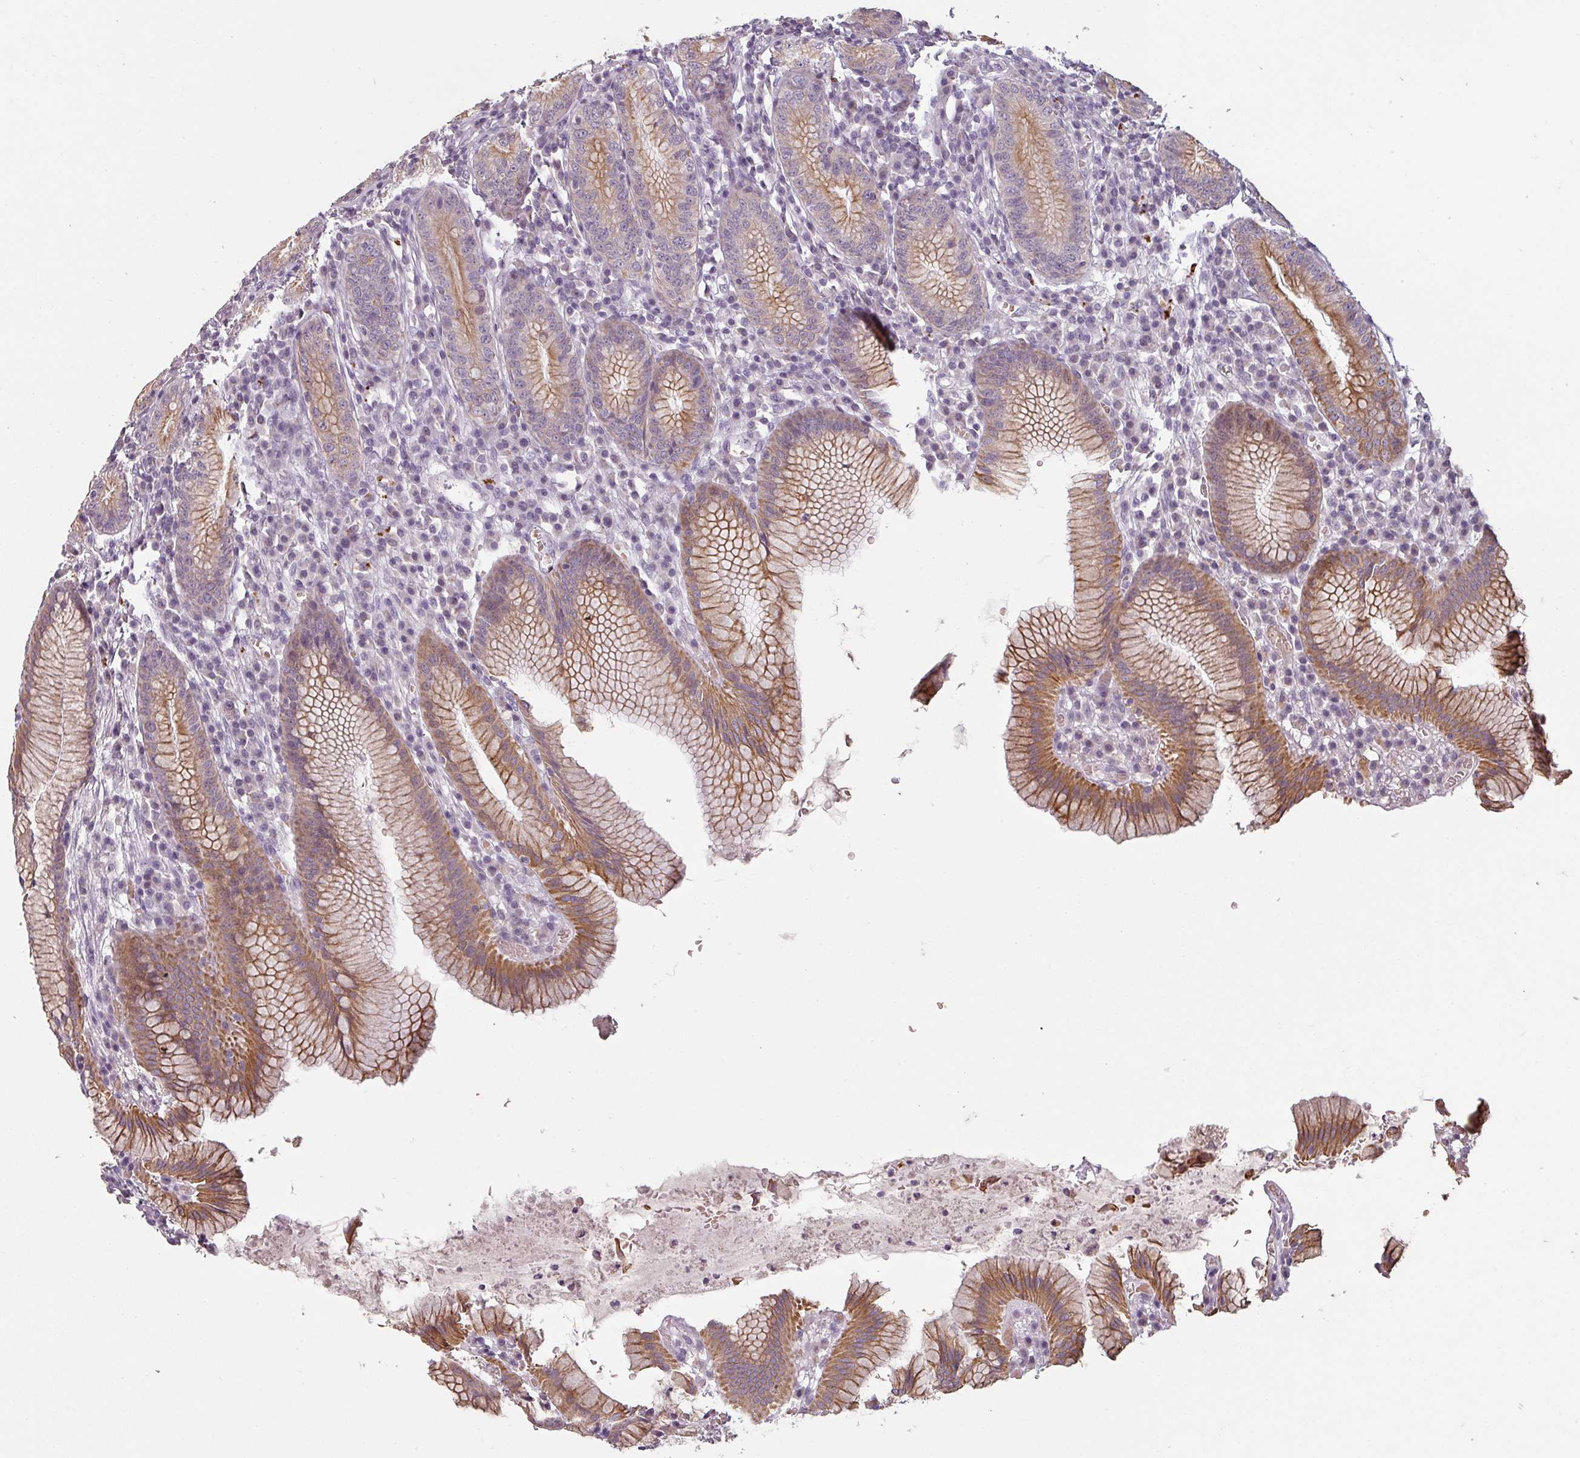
{"staining": {"intensity": "strong", "quantity": "25%-75%", "location": "cytoplasmic/membranous"}, "tissue": "stomach", "cell_type": "Glandular cells", "image_type": "normal", "snomed": [{"axis": "morphology", "description": "Normal tissue, NOS"}, {"axis": "topography", "description": "Stomach"}], "caption": "Immunohistochemical staining of benign human stomach demonstrates 25%-75% levels of strong cytoplasmic/membranous protein expression in approximately 25%-75% of glandular cells. (DAB (3,3'-diaminobenzidine) IHC with brightfield microscopy, high magnification).", "gene": "LYPLA1", "patient": {"sex": "male", "age": 55}}